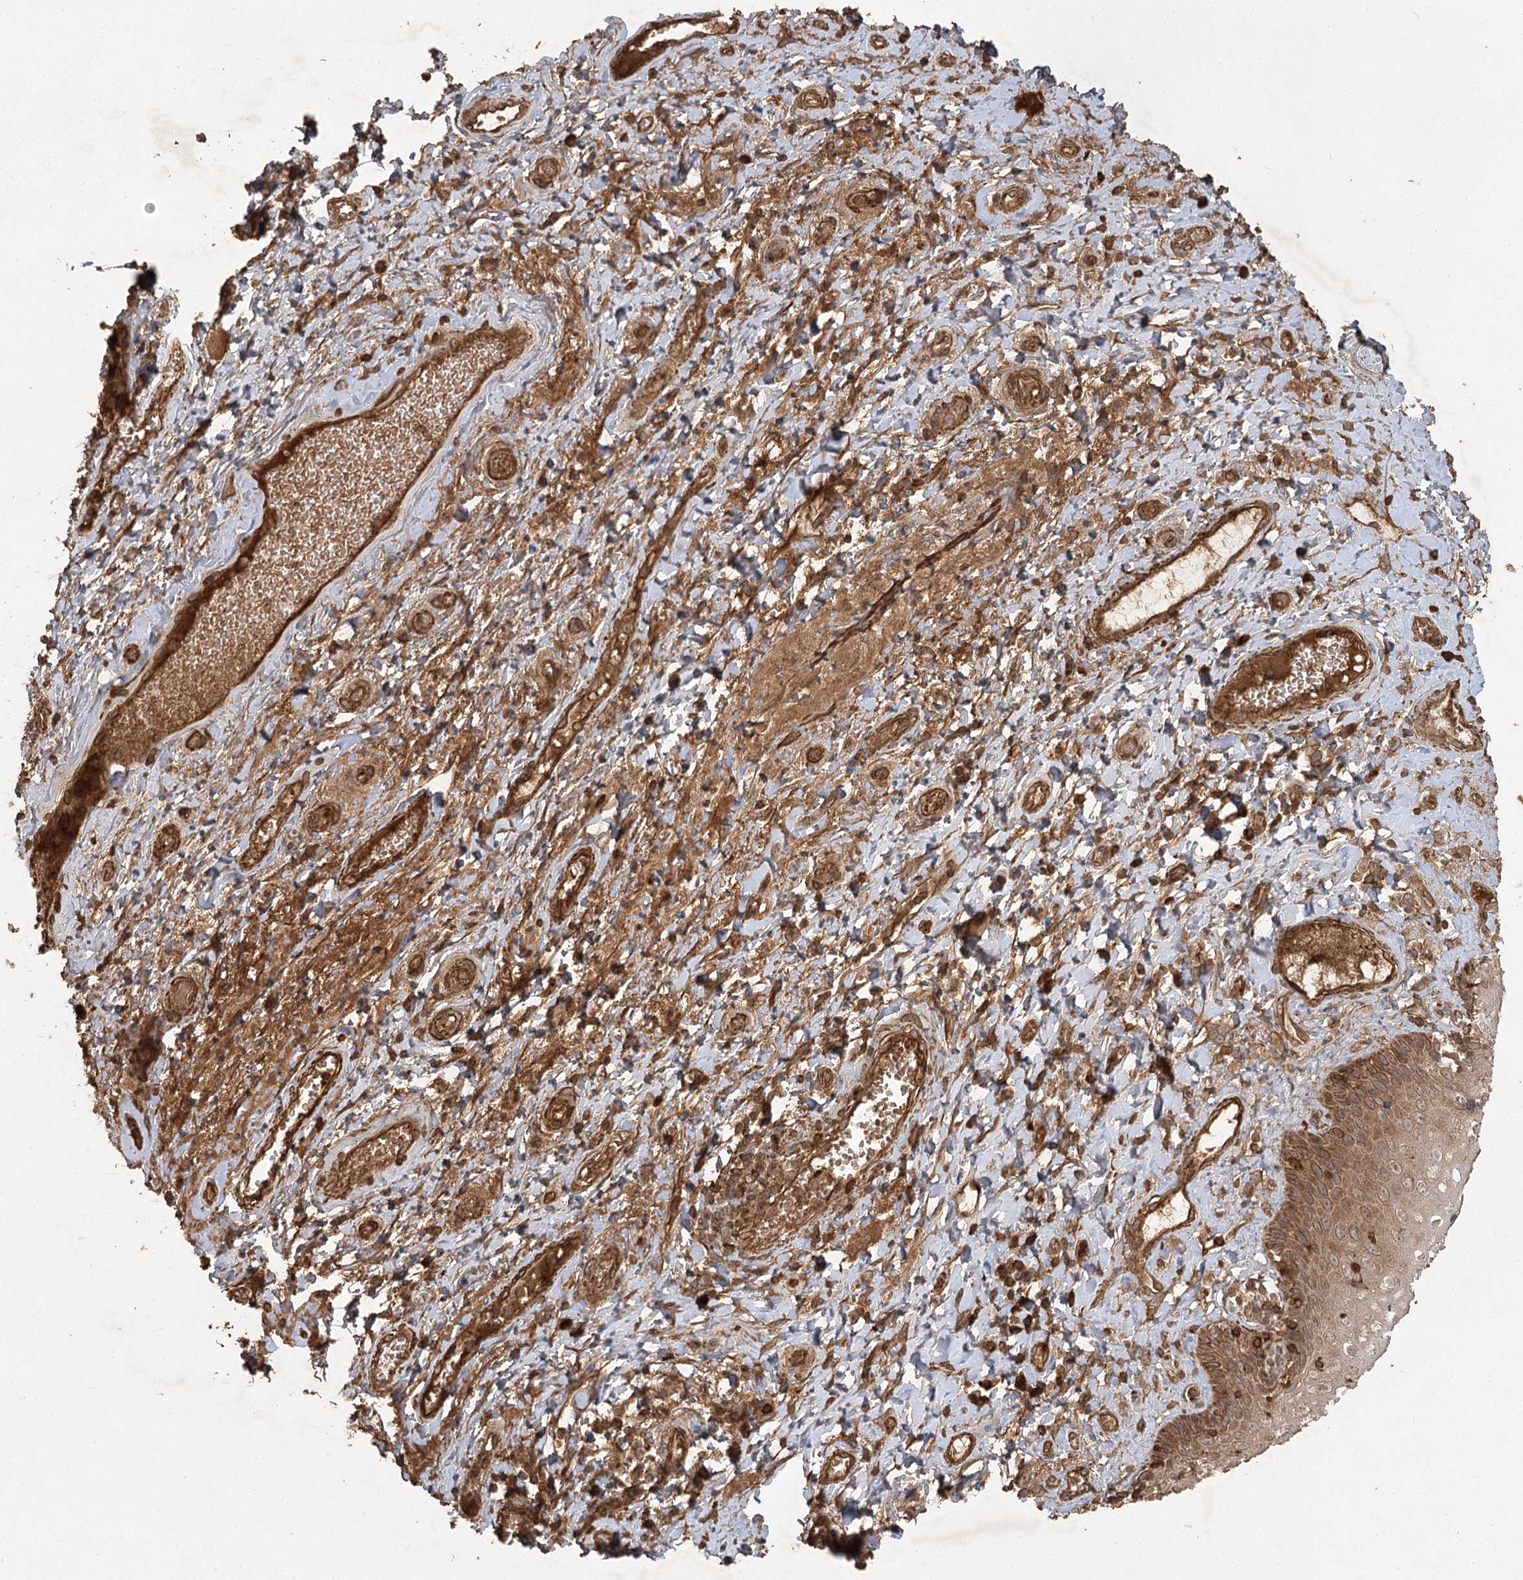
{"staining": {"intensity": "moderate", "quantity": ">75%", "location": "cytoplasmic/membranous"}, "tissue": "skin", "cell_type": "Epidermal cells", "image_type": "normal", "snomed": [{"axis": "morphology", "description": "Normal tissue, NOS"}, {"axis": "topography", "description": "Anal"}], "caption": "Brown immunohistochemical staining in normal skin shows moderate cytoplasmic/membranous positivity in about >75% of epidermal cells.", "gene": "ARL13A", "patient": {"sex": "male", "age": 69}}